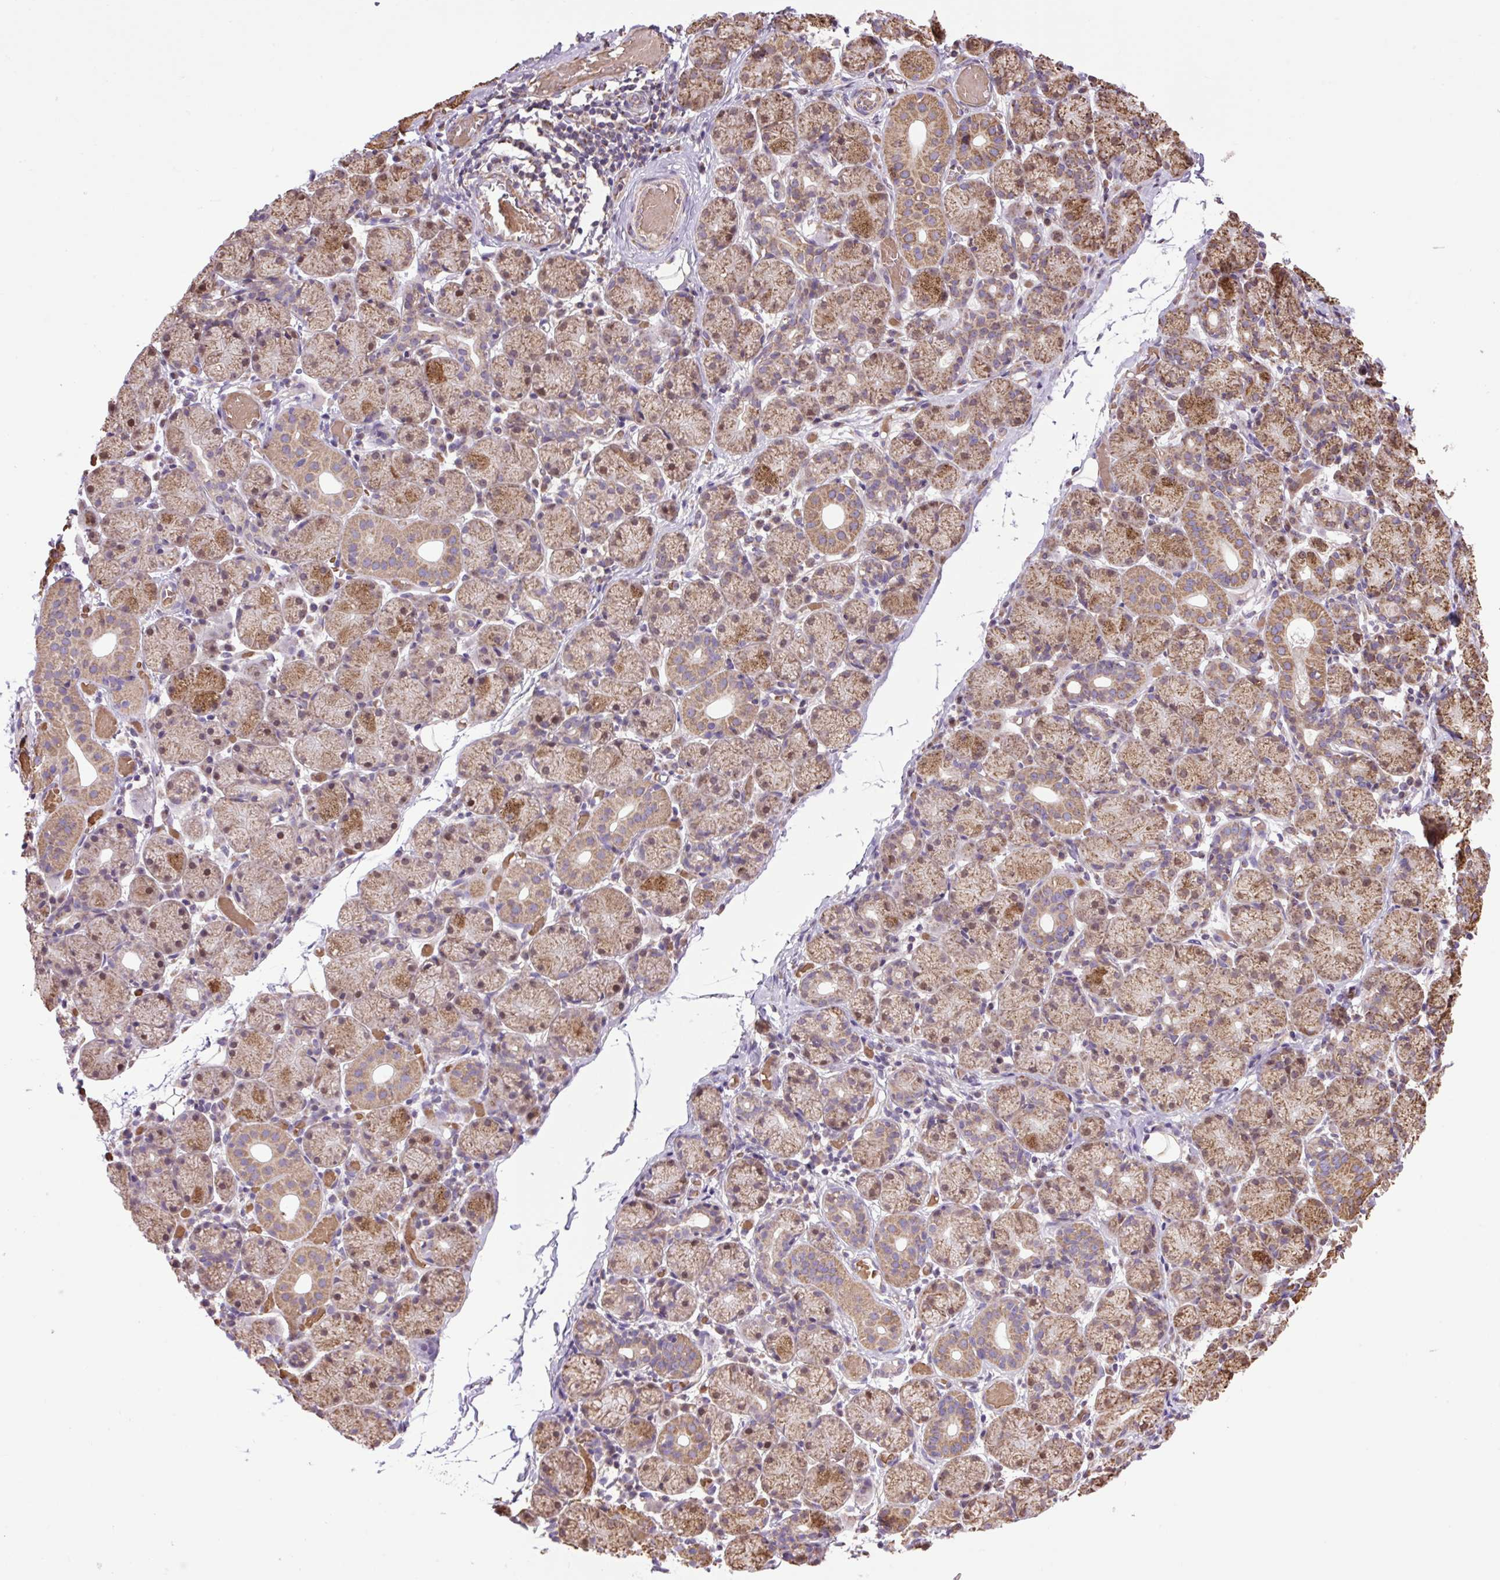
{"staining": {"intensity": "moderate", "quantity": ">75%", "location": "cytoplasmic/membranous,nuclear"}, "tissue": "salivary gland", "cell_type": "Glandular cells", "image_type": "normal", "snomed": [{"axis": "morphology", "description": "Normal tissue, NOS"}, {"axis": "topography", "description": "Salivary gland"}], "caption": "Immunohistochemistry (IHC) of unremarkable human salivary gland shows medium levels of moderate cytoplasmic/membranous,nuclear positivity in approximately >75% of glandular cells.", "gene": "PLCG1", "patient": {"sex": "female", "age": 24}}